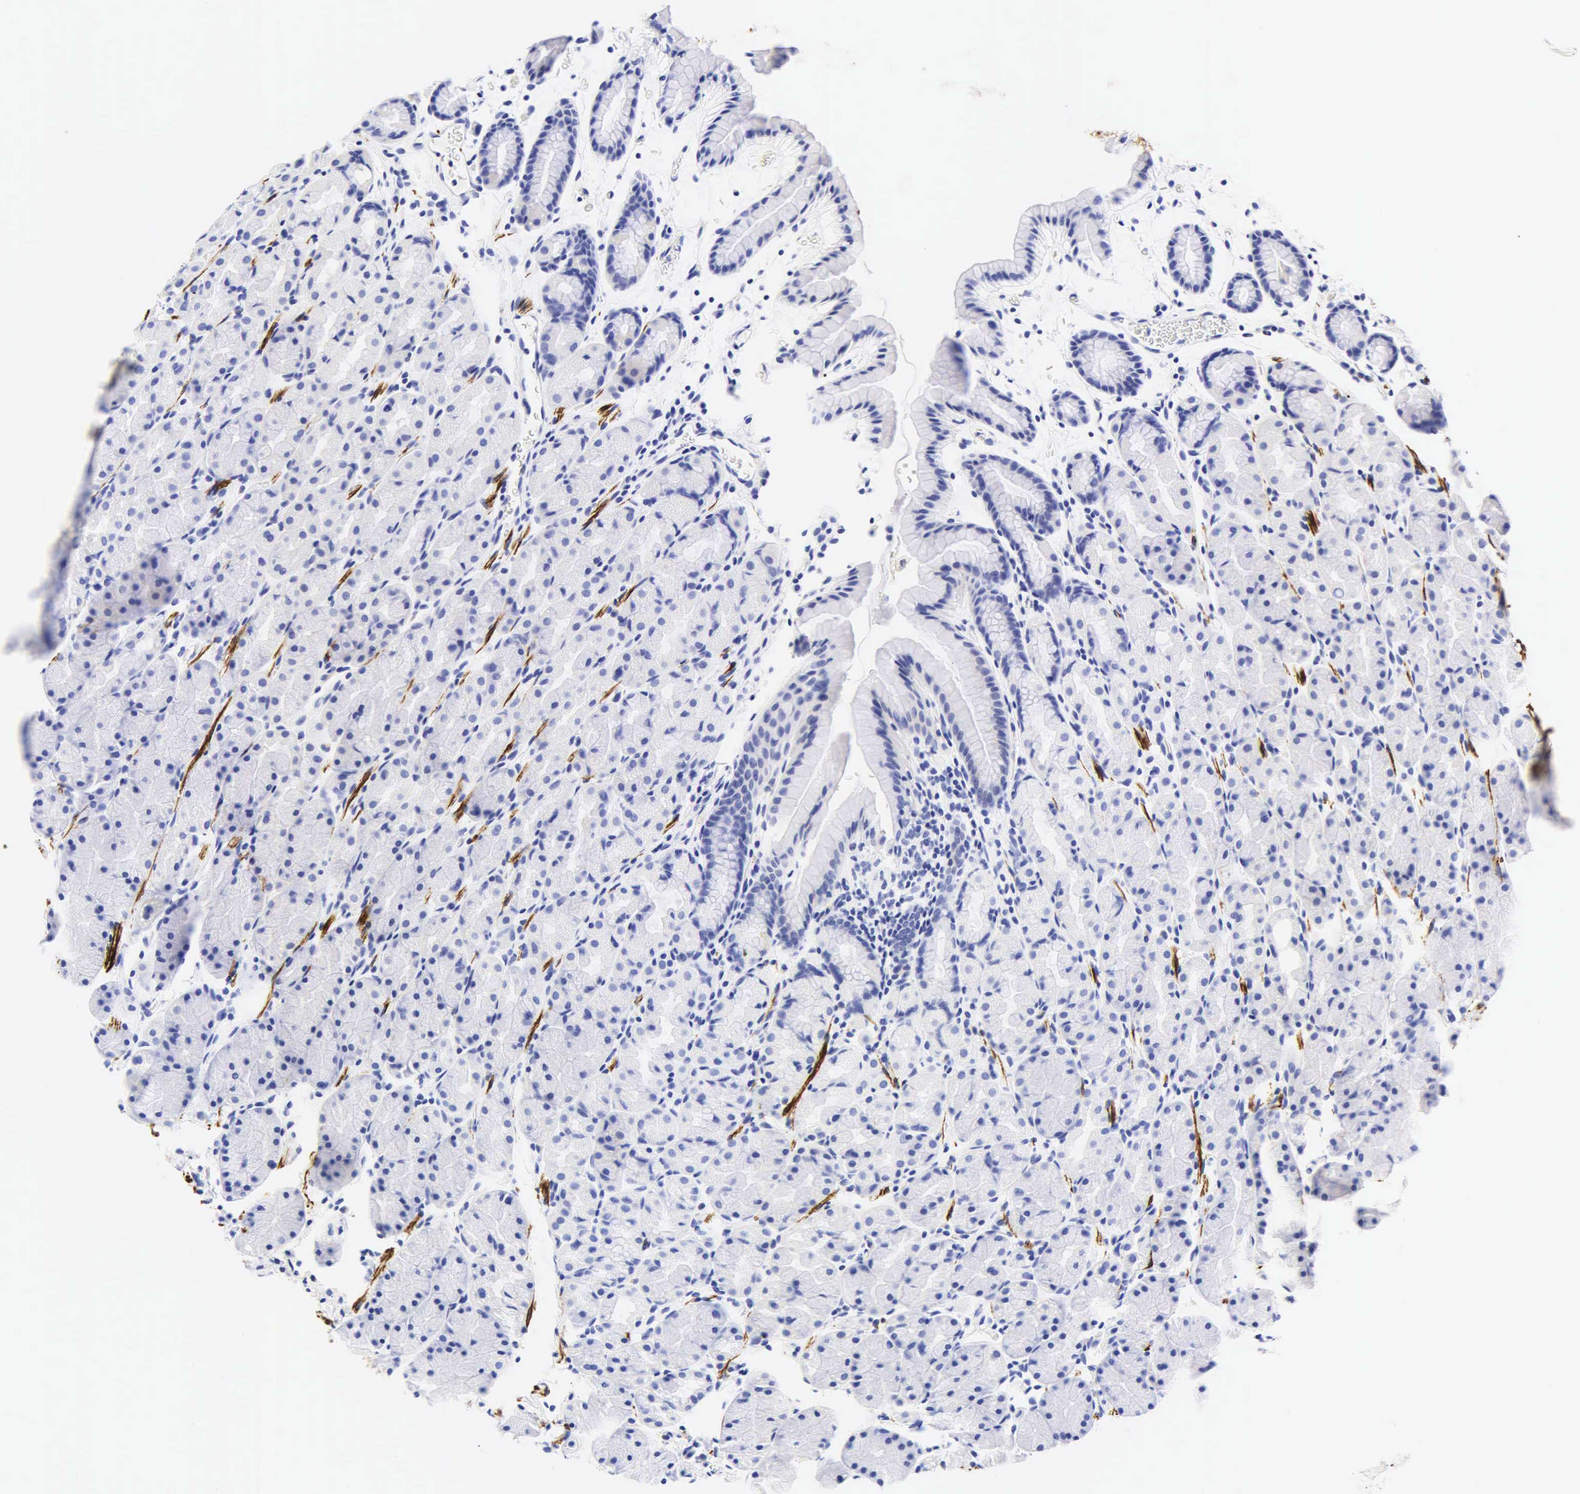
{"staining": {"intensity": "negative", "quantity": "none", "location": "none"}, "tissue": "stomach", "cell_type": "Glandular cells", "image_type": "normal", "snomed": [{"axis": "morphology", "description": "Adenocarcinoma, NOS"}, {"axis": "topography", "description": "Stomach, upper"}], "caption": "IHC micrograph of unremarkable human stomach stained for a protein (brown), which reveals no positivity in glandular cells.", "gene": "DES", "patient": {"sex": "male", "age": 47}}